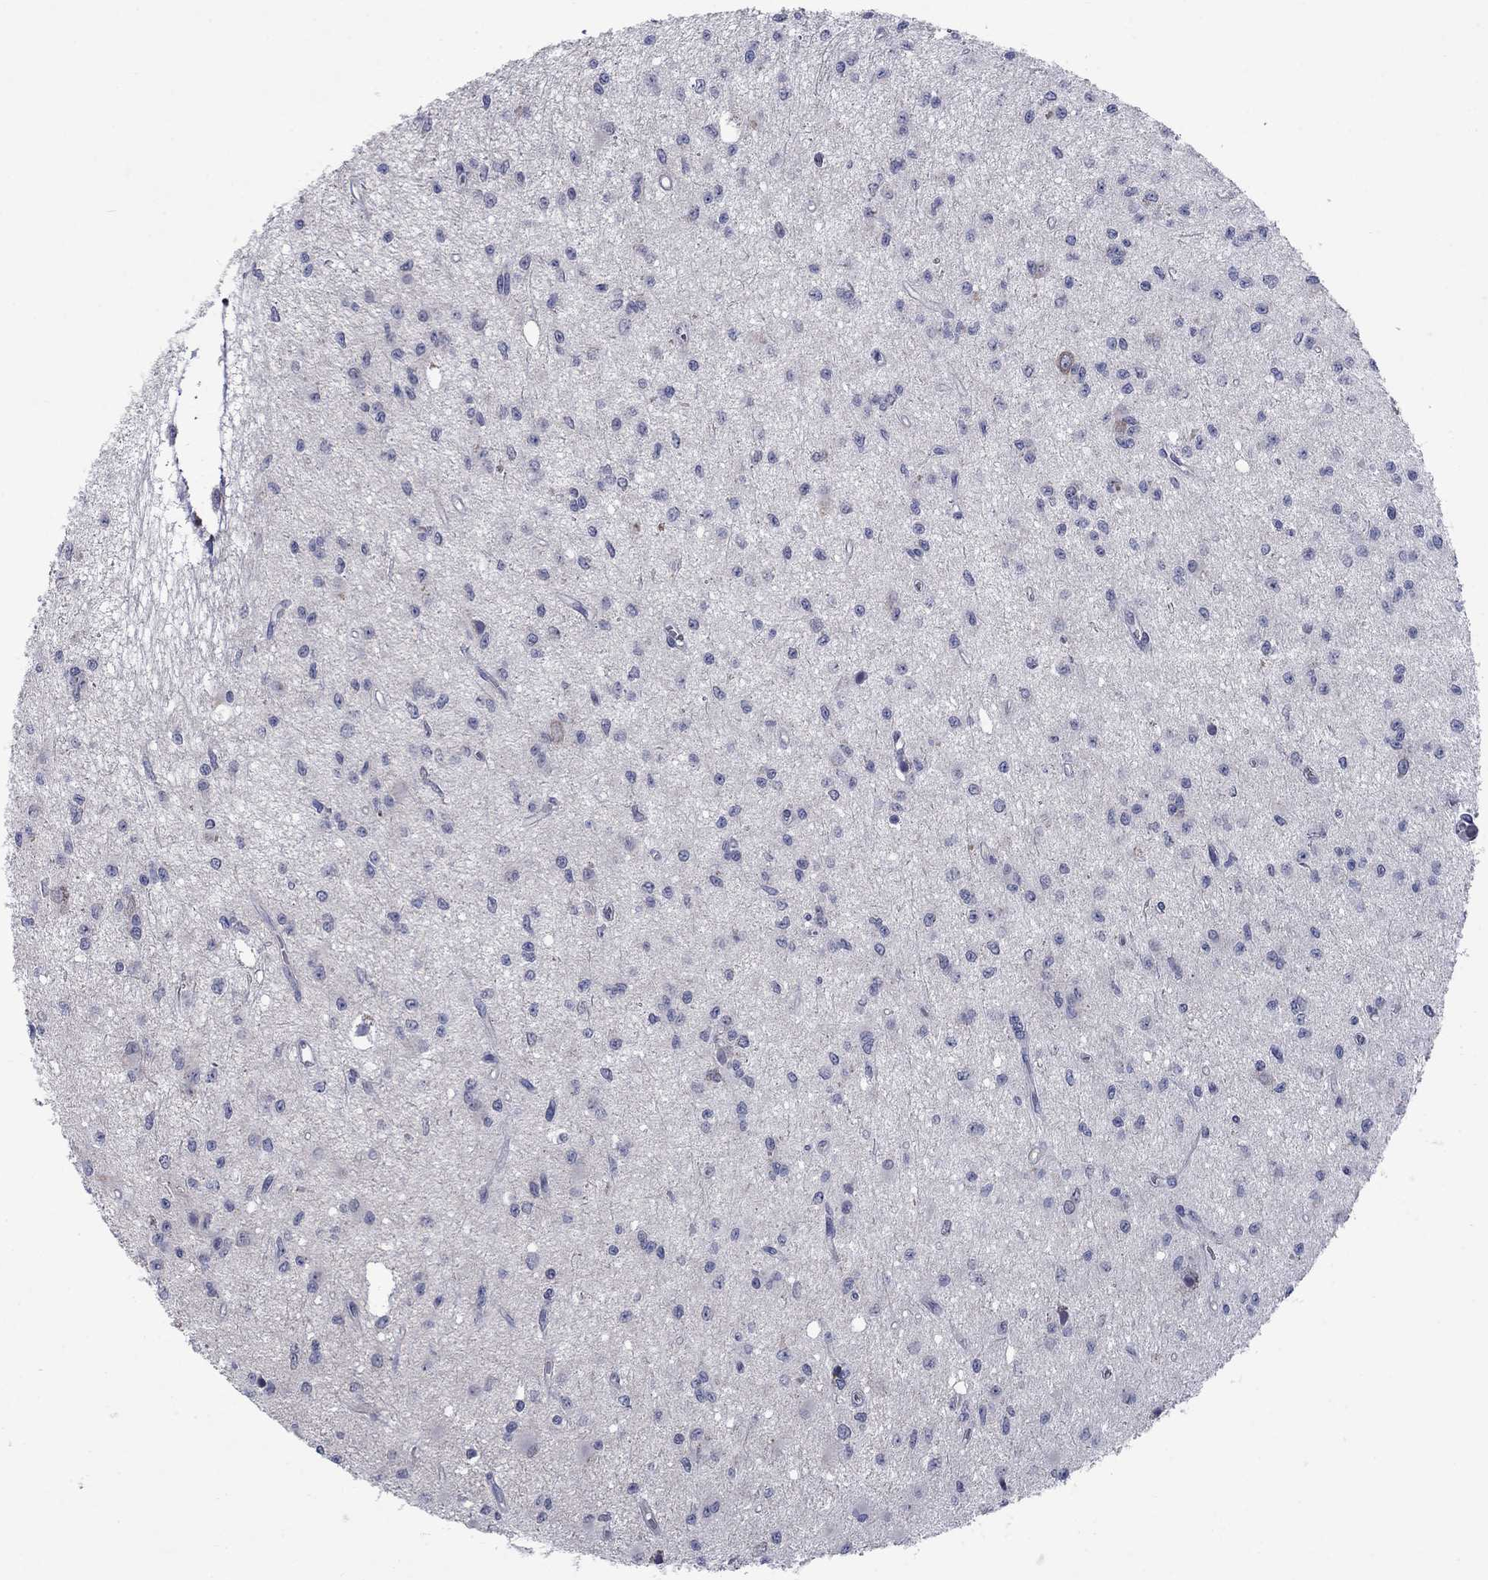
{"staining": {"intensity": "negative", "quantity": "none", "location": "none"}, "tissue": "glioma", "cell_type": "Tumor cells", "image_type": "cancer", "snomed": [{"axis": "morphology", "description": "Glioma, malignant, Low grade"}, {"axis": "topography", "description": "Brain"}], "caption": "Glioma stained for a protein using immunohistochemistry demonstrates no expression tumor cells.", "gene": "CACNA1A", "patient": {"sex": "female", "age": 45}}